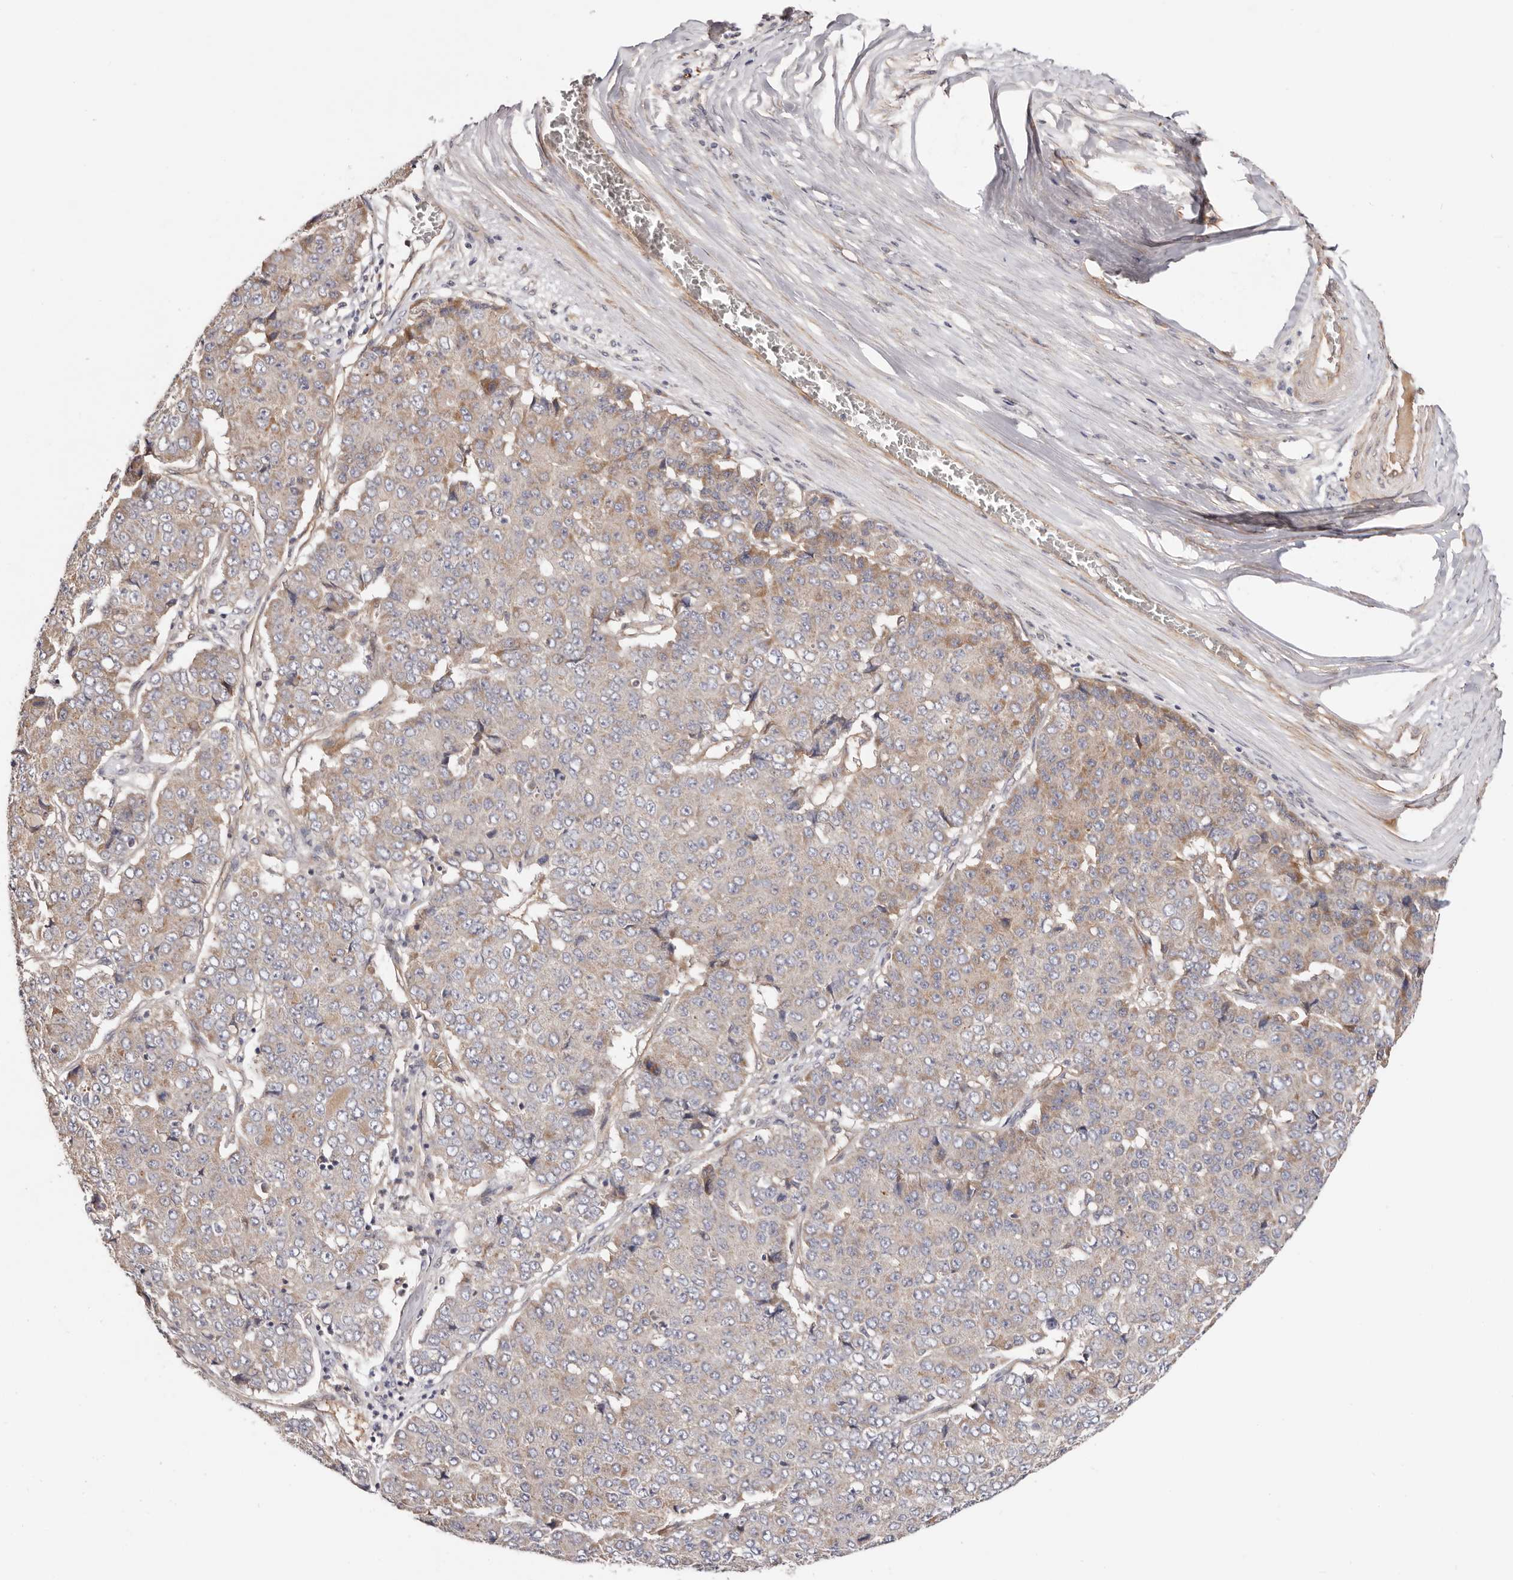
{"staining": {"intensity": "weak", "quantity": "<25%", "location": "cytoplasmic/membranous"}, "tissue": "pancreatic cancer", "cell_type": "Tumor cells", "image_type": "cancer", "snomed": [{"axis": "morphology", "description": "Adenocarcinoma, NOS"}, {"axis": "topography", "description": "Pancreas"}], "caption": "An image of human pancreatic cancer (adenocarcinoma) is negative for staining in tumor cells.", "gene": "MACF1", "patient": {"sex": "male", "age": 50}}